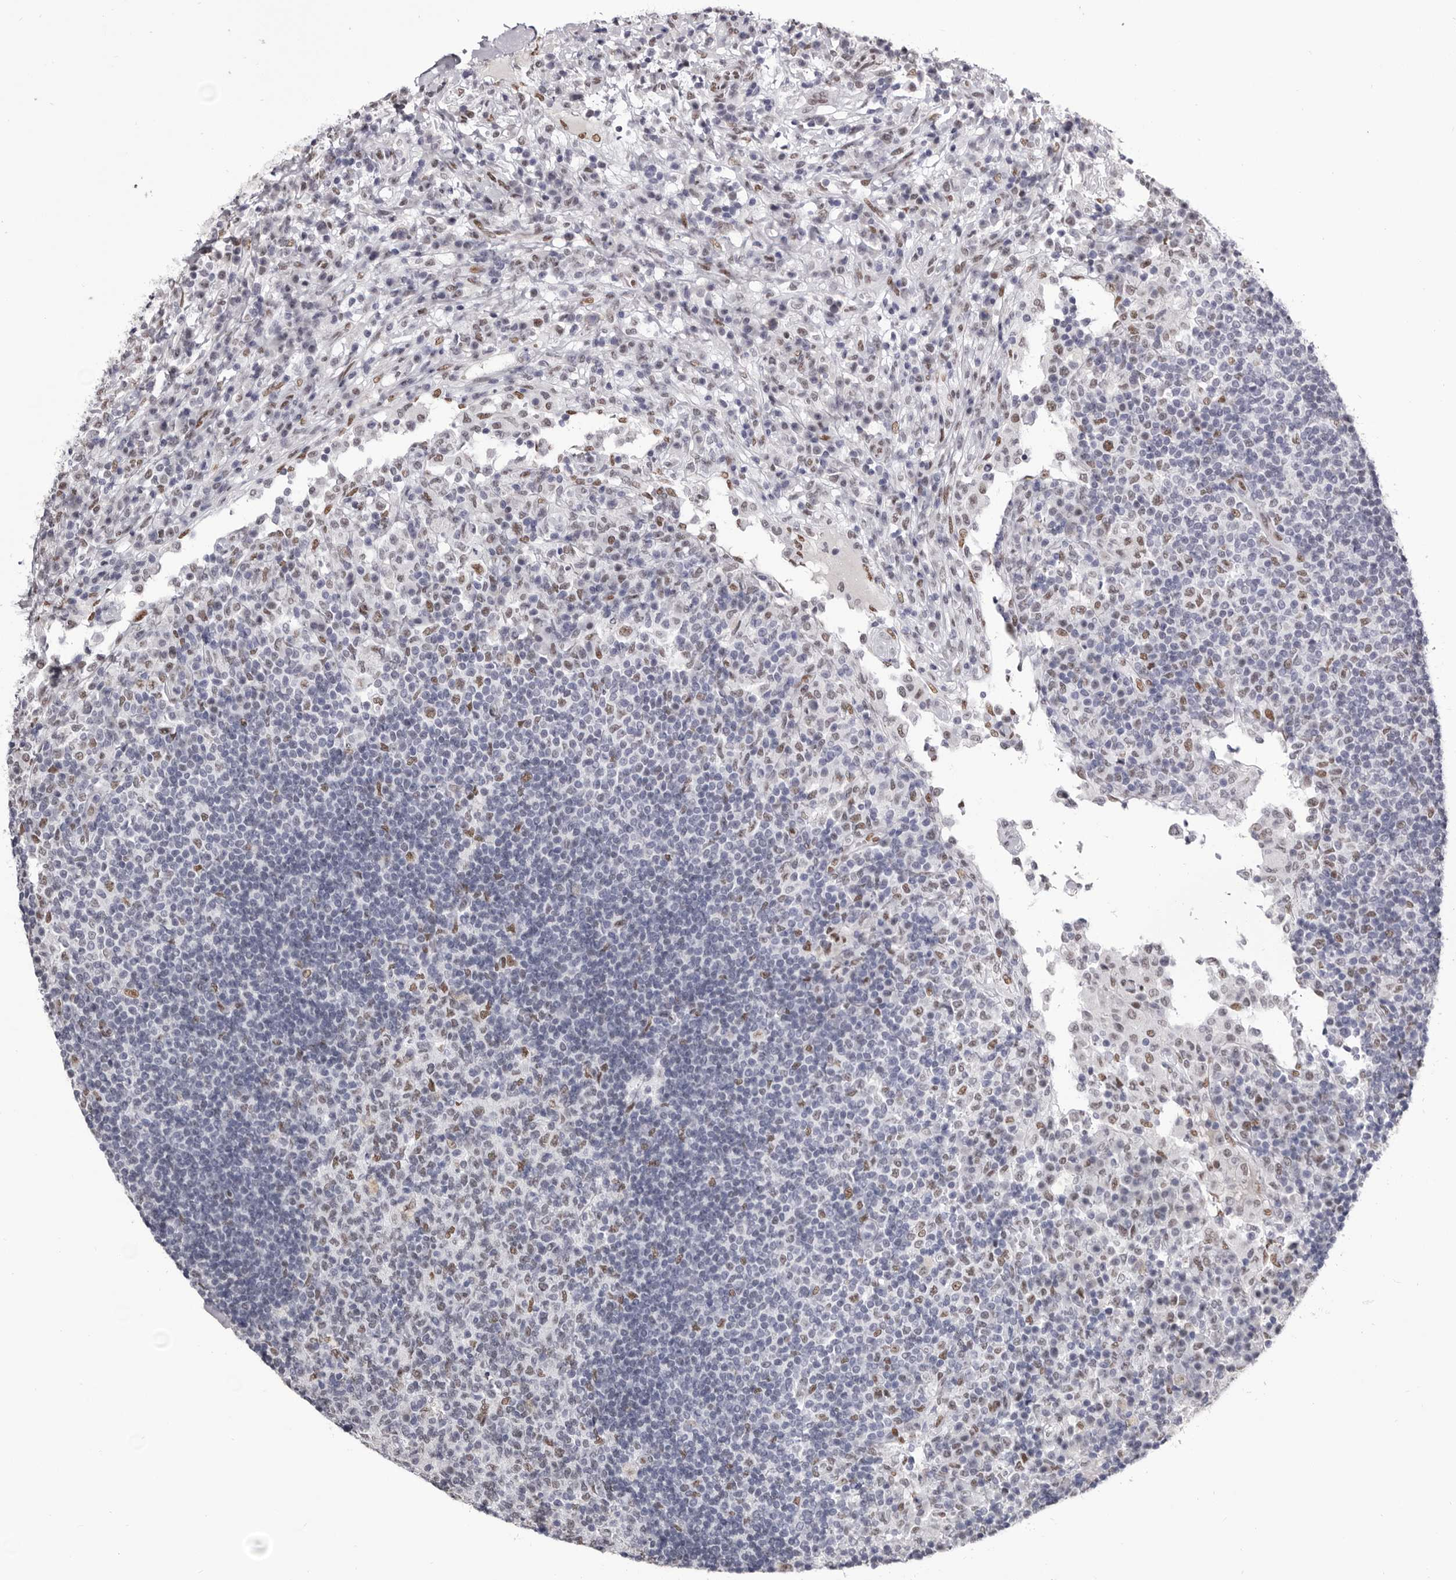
{"staining": {"intensity": "weak", "quantity": "<25%", "location": "nuclear"}, "tissue": "lymph node", "cell_type": "Germinal center cells", "image_type": "normal", "snomed": [{"axis": "morphology", "description": "Normal tissue, NOS"}, {"axis": "topography", "description": "Lymph node"}], "caption": "High power microscopy image of an immunohistochemistry image of benign lymph node, revealing no significant expression in germinal center cells. The staining was performed using DAB (3,3'-diaminobenzidine) to visualize the protein expression in brown, while the nuclei were stained in blue with hematoxylin (Magnification: 20x).", "gene": "ZNF326", "patient": {"sex": "female", "age": 53}}